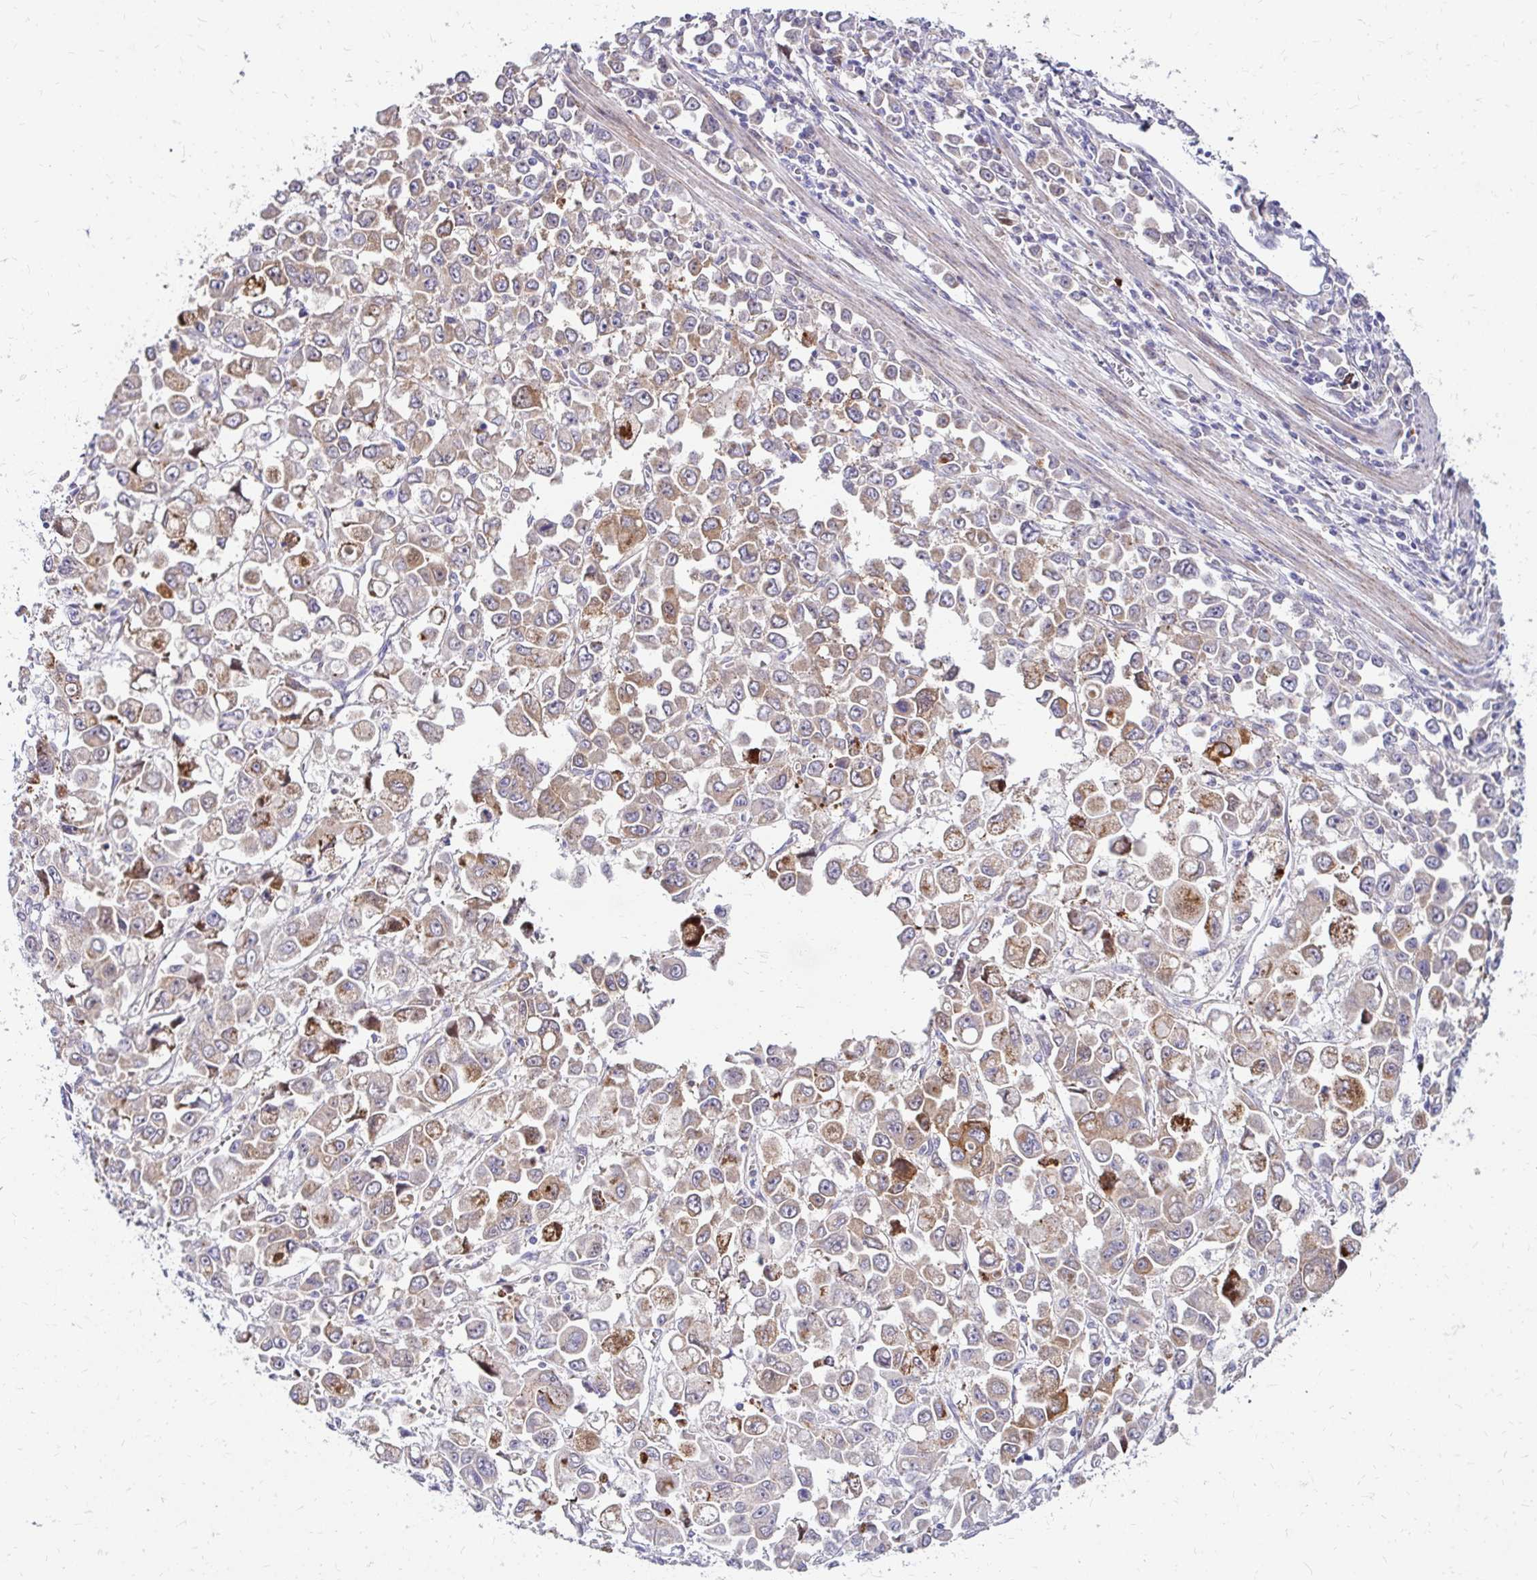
{"staining": {"intensity": "weak", "quantity": "25%-75%", "location": "cytoplasmic/membranous"}, "tissue": "stomach cancer", "cell_type": "Tumor cells", "image_type": "cancer", "snomed": [{"axis": "morphology", "description": "Adenocarcinoma, NOS"}, {"axis": "topography", "description": "Stomach, upper"}], "caption": "IHC (DAB (3,3'-diaminobenzidine)) staining of stomach cancer (adenocarcinoma) reveals weak cytoplasmic/membranous protein staining in approximately 25%-75% of tumor cells. (brown staining indicates protein expression, while blue staining denotes nuclei).", "gene": "IDUA", "patient": {"sex": "male", "age": 70}}